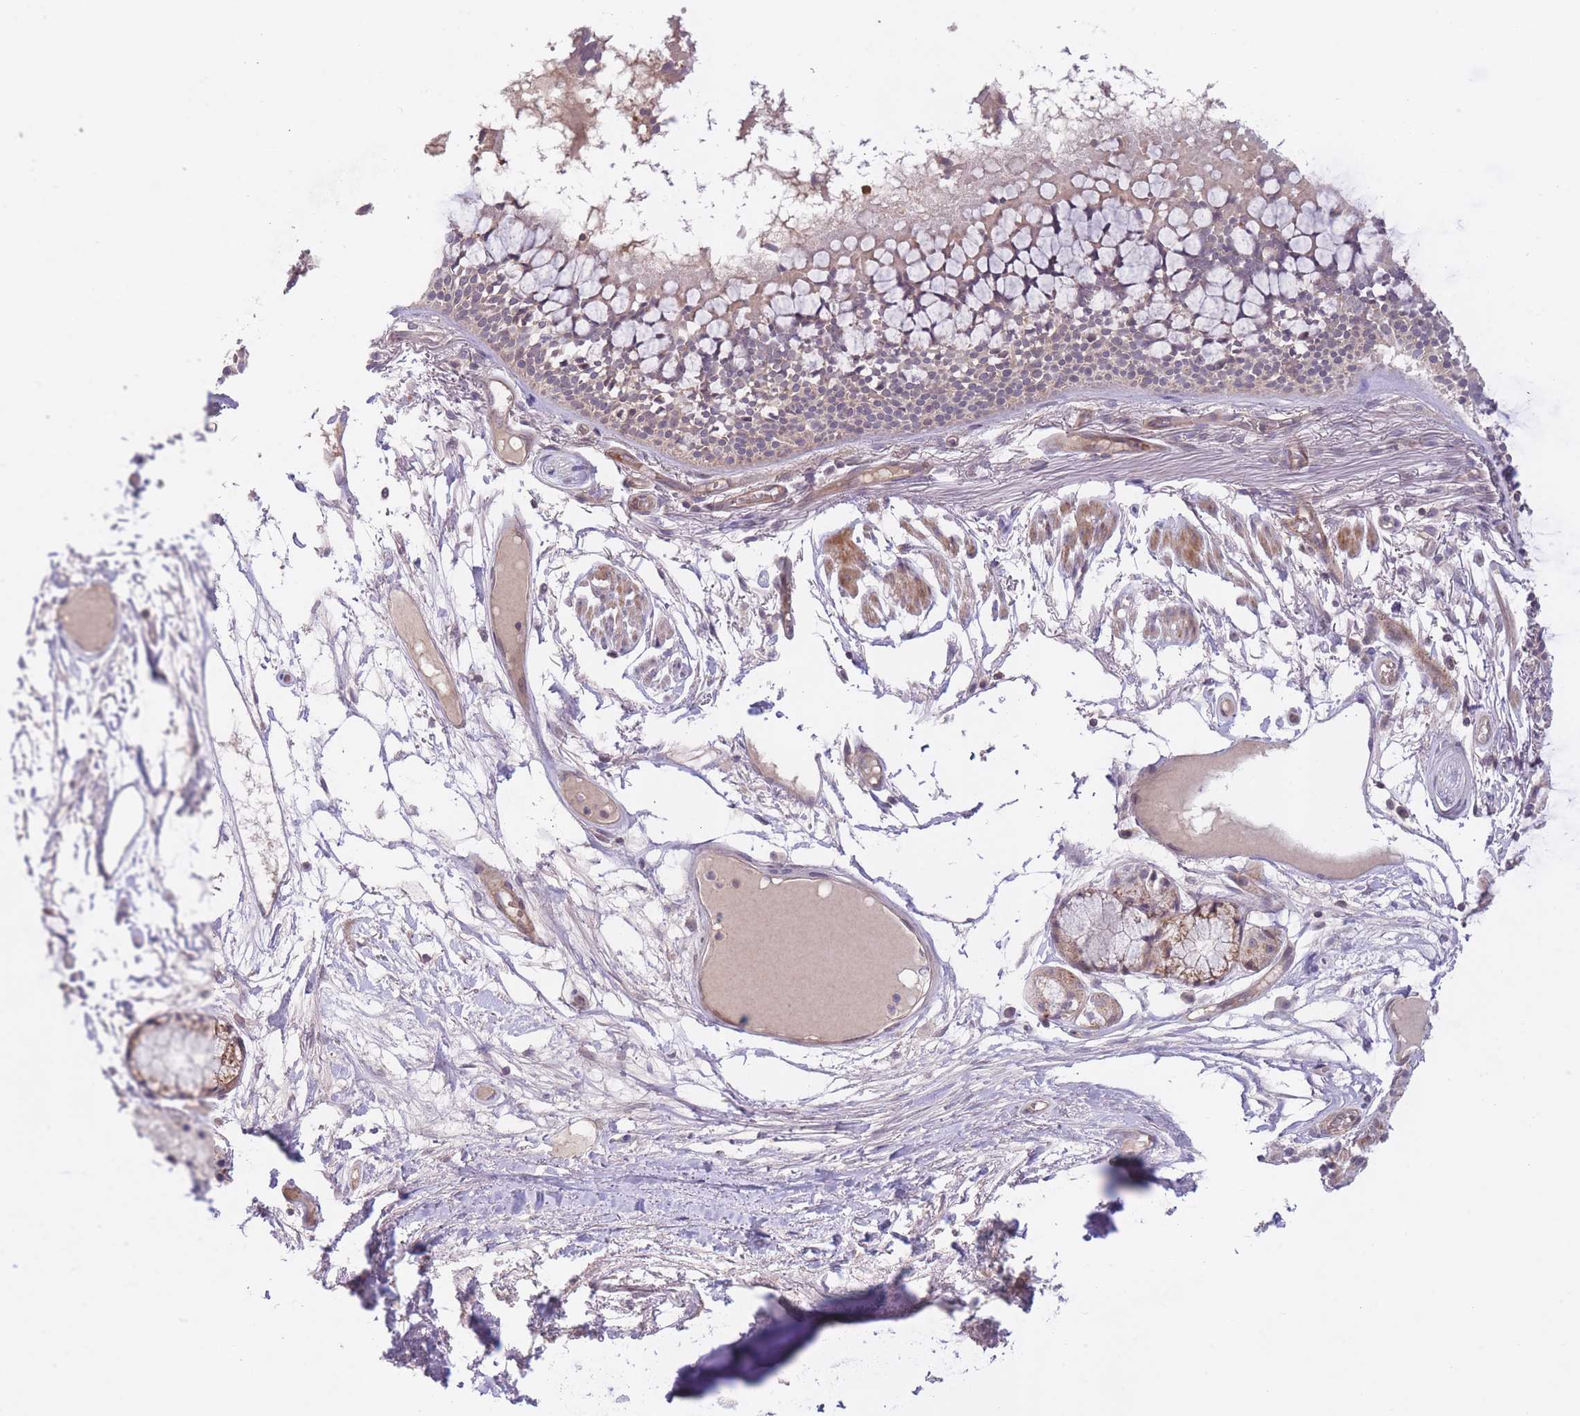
{"staining": {"intensity": "weak", "quantity": "25%-75%", "location": "cytoplasmic/membranous"}, "tissue": "bronchus", "cell_type": "Respiratory epithelial cells", "image_type": "normal", "snomed": [{"axis": "morphology", "description": "Normal tissue, NOS"}, {"axis": "topography", "description": "Bronchus"}], "caption": "Immunohistochemistry of unremarkable human bronchus exhibits low levels of weak cytoplasmic/membranous expression in approximately 25%-75% of respiratory epithelial cells.", "gene": "FUT3", "patient": {"sex": "male", "age": 70}}